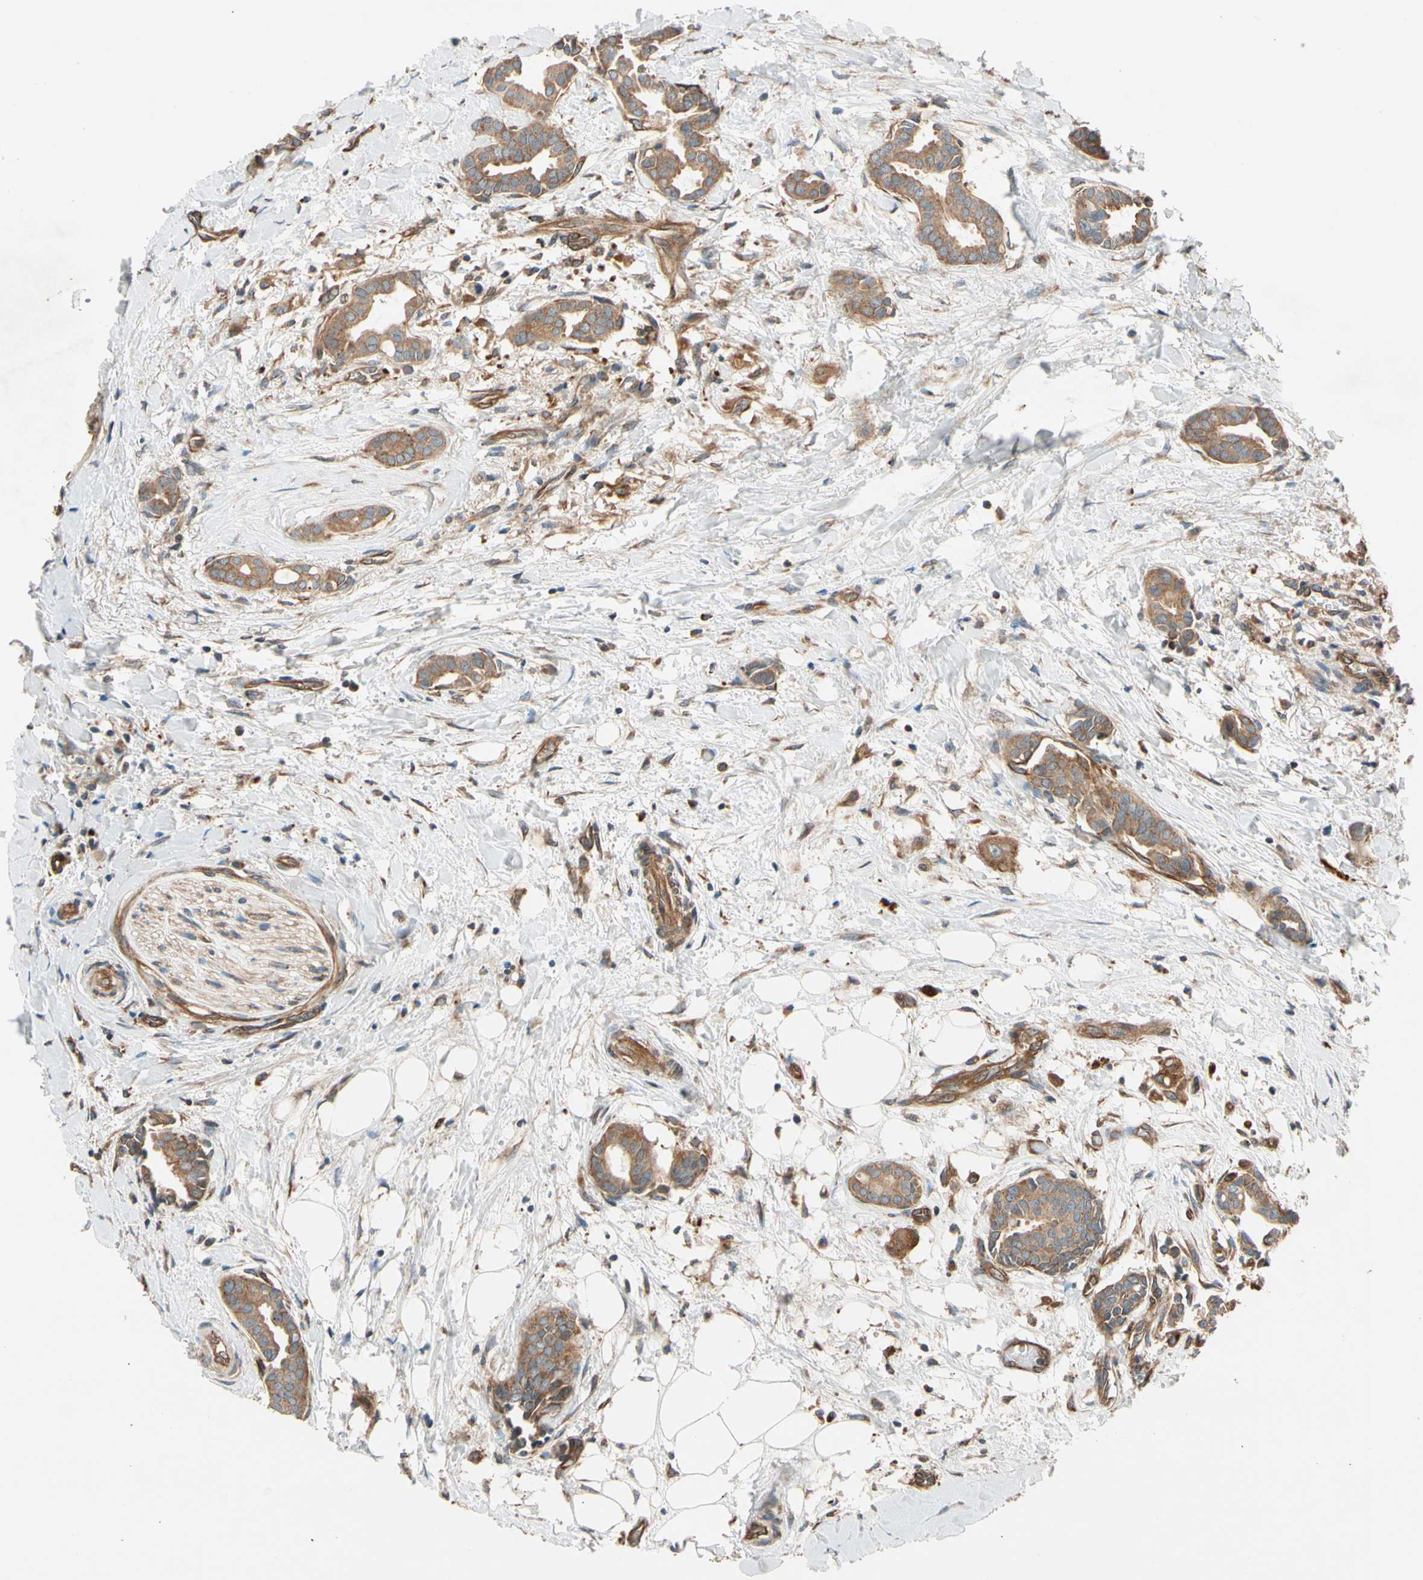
{"staining": {"intensity": "moderate", "quantity": ">75%", "location": "cytoplasmic/membranous"}, "tissue": "head and neck cancer", "cell_type": "Tumor cells", "image_type": "cancer", "snomed": [{"axis": "morphology", "description": "Adenocarcinoma, NOS"}, {"axis": "topography", "description": "Salivary gland"}, {"axis": "topography", "description": "Head-Neck"}], "caption": "Brown immunohistochemical staining in human head and neck adenocarcinoma demonstrates moderate cytoplasmic/membranous expression in about >75% of tumor cells. The staining is performed using DAB brown chromogen to label protein expression. The nuclei are counter-stained blue using hematoxylin.", "gene": "PHYH", "patient": {"sex": "female", "age": 59}}